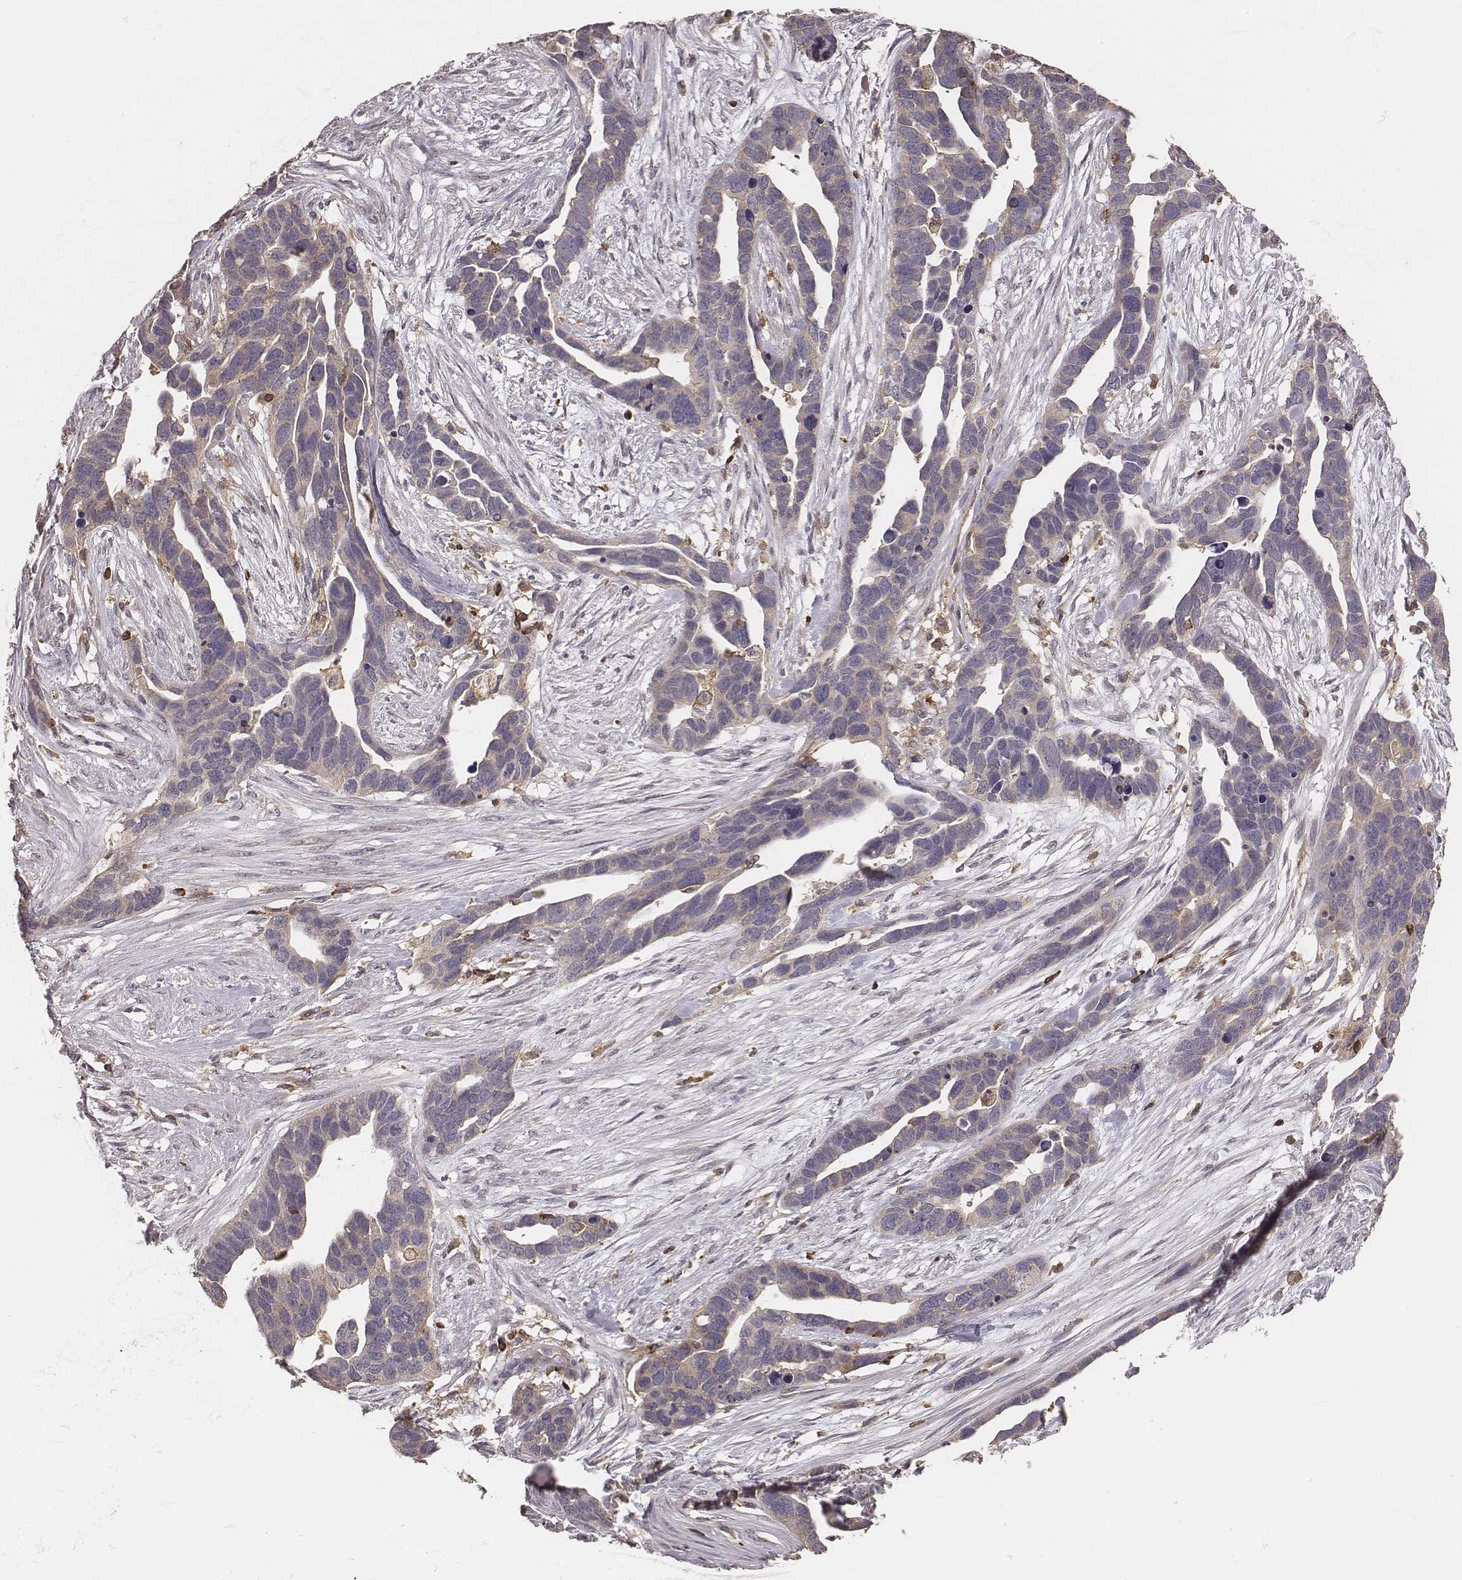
{"staining": {"intensity": "negative", "quantity": "none", "location": "none"}, "tissue": "ovarian cancer", "cell_type": "Tumor cells", "image_type": "cancer", "snomed": [{"axis": "morphology", "description": "Cystadenocarcinoma, serous, NOS"}, {"axis": "topography", "description": "Ovary"}], "caption": "Serous cystadenocarcinoma (ovarian) was stained to show a protein in brown. There is no significant expression in tumor cells.", "gene": "PILRA", "patient": {"sex": "female", "age": 54}}